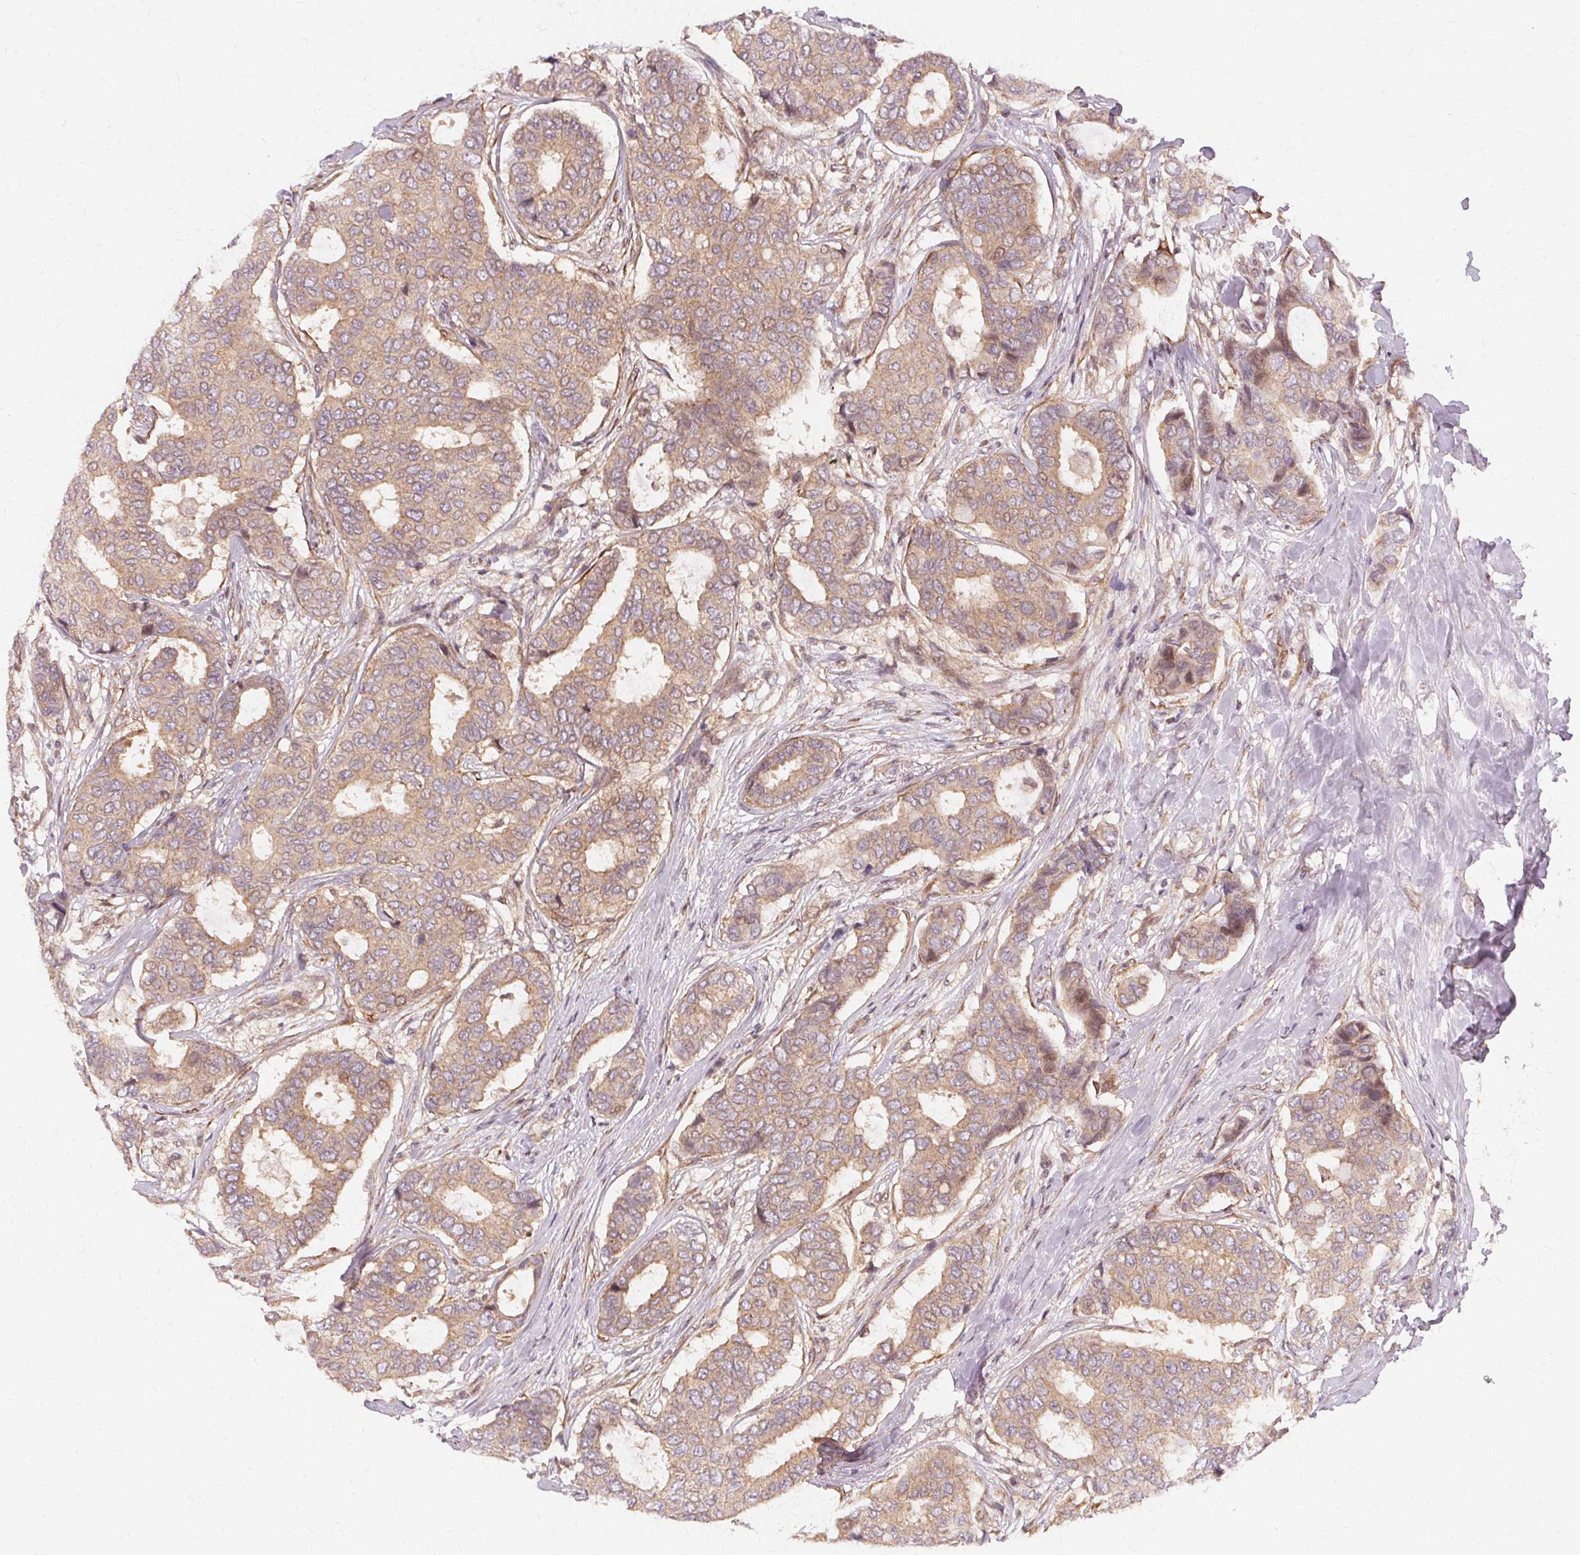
{"staining": {"intensity": "weak", "quantity": ">75%", "location": "cytoplasmic/membranous"}, "tissue": "breast cancer", "cell_type": "Tumor cells", "image_type": "cancer", "snomed": [{"axis": "morphology", "description": "Duct carcinoma"}, {"axis": "topography", "description": "Breast"}], "caption": "Intraductal carcinoma (breast) stained with a brown dye shows weak cytoplasmic/membranous positive expression in approximately >75% of tumor cells.", "gene": "USP8", "patient": {"sex": "female", "age": 75}}